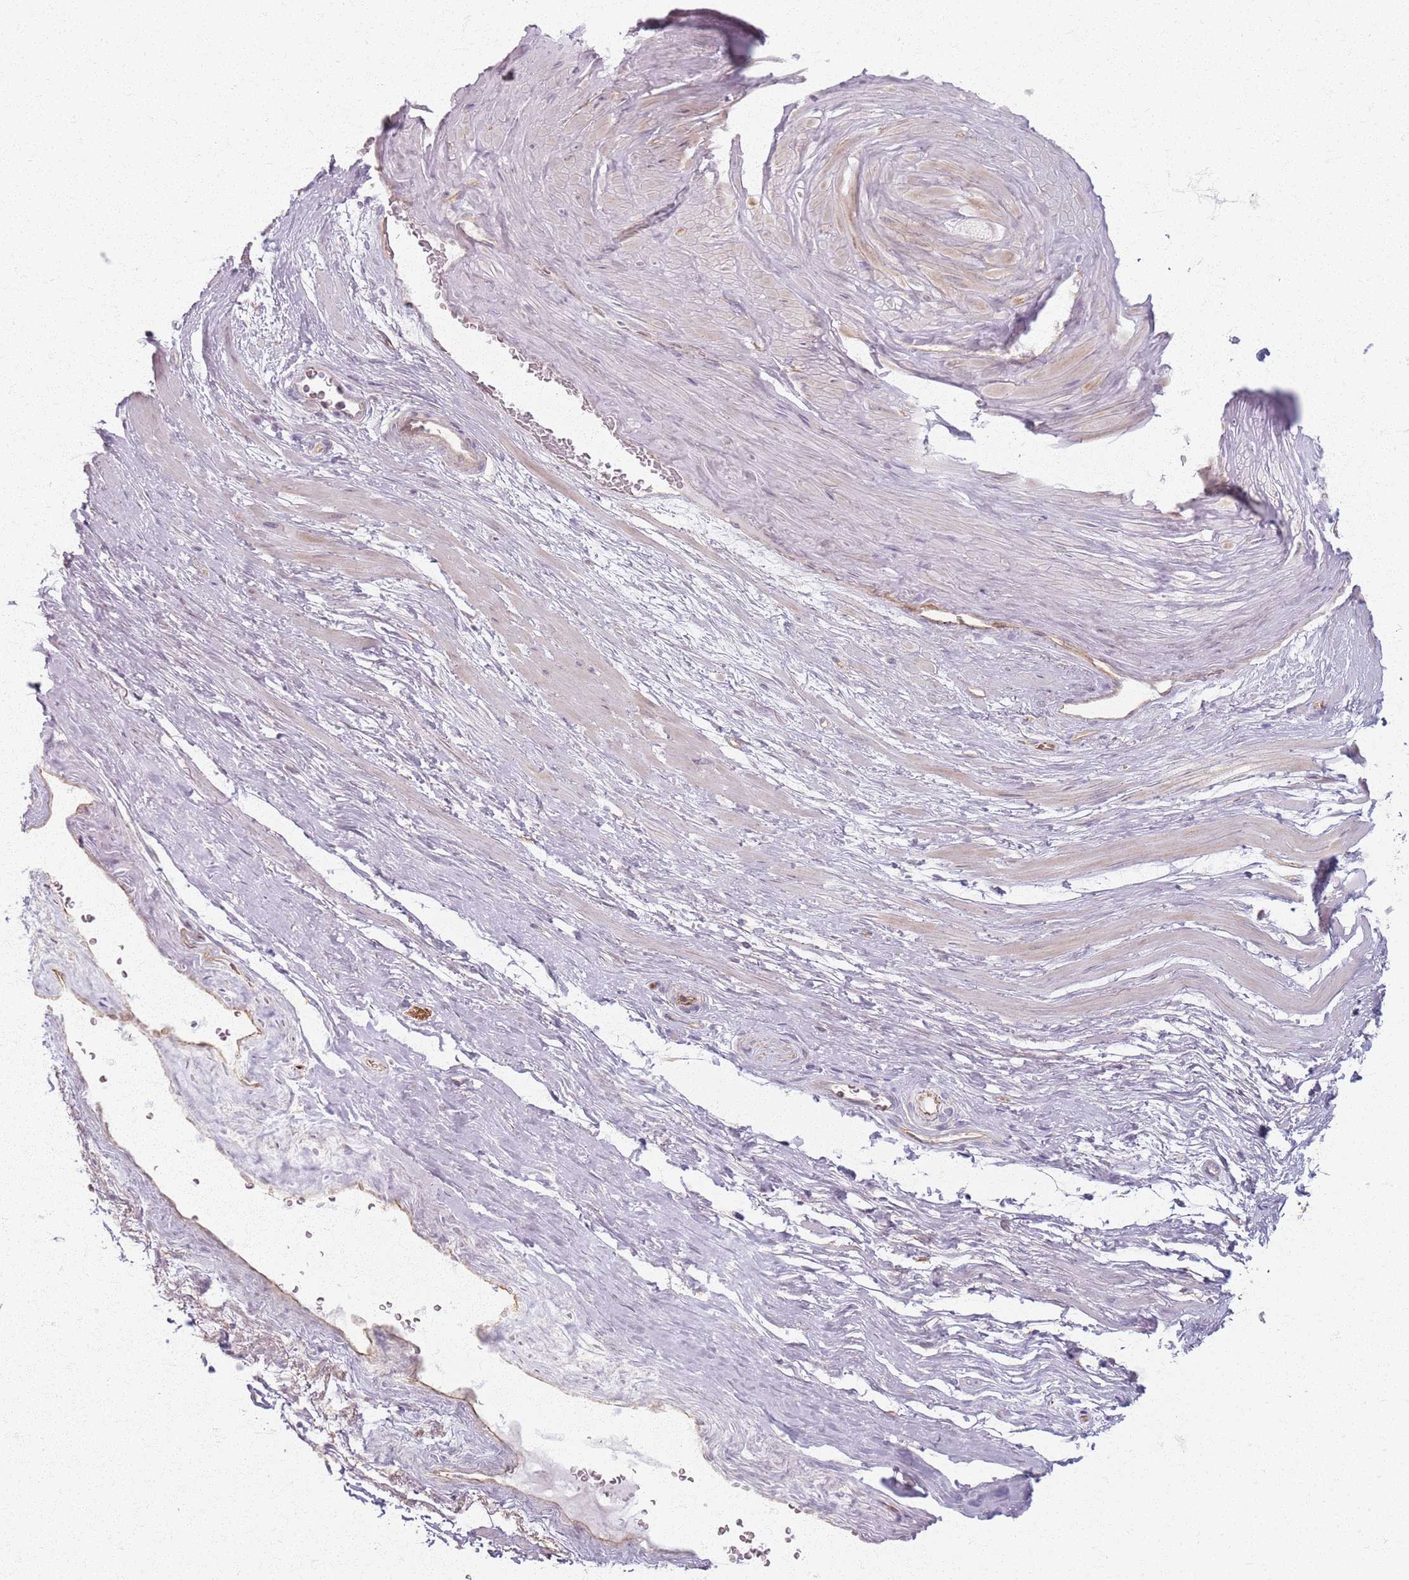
{"staining": {"intensity": "negative", "quantity": "none", "location": "none"}, "tissue": "adipose tissue", "cell_type": "Adipocytes", "image_type": "normal", "snomed": [{"axis": "morphology", "description": "Normal tissue, NOS"}, {"axis": "morphology", "description": "Adenocarcinoma, Low grade"}, {"axis": "topography", "description": "Prostate"}, {"axis": "topography", "description": "Peripheral nerve tissue"}], "caption": "The immunohistochemistry (IHC) image has no significant positivity in adipocytes of adipose tissue. (Stains: DAB (3,3'-diaminobenzidine) immunohistochemistry (IHC) with hematoxylin counter stain, Microscopy: brightfield microscopy at high magnification).", "gene": "KCNA5", "patient": {"sex": "male", "age": 63}}